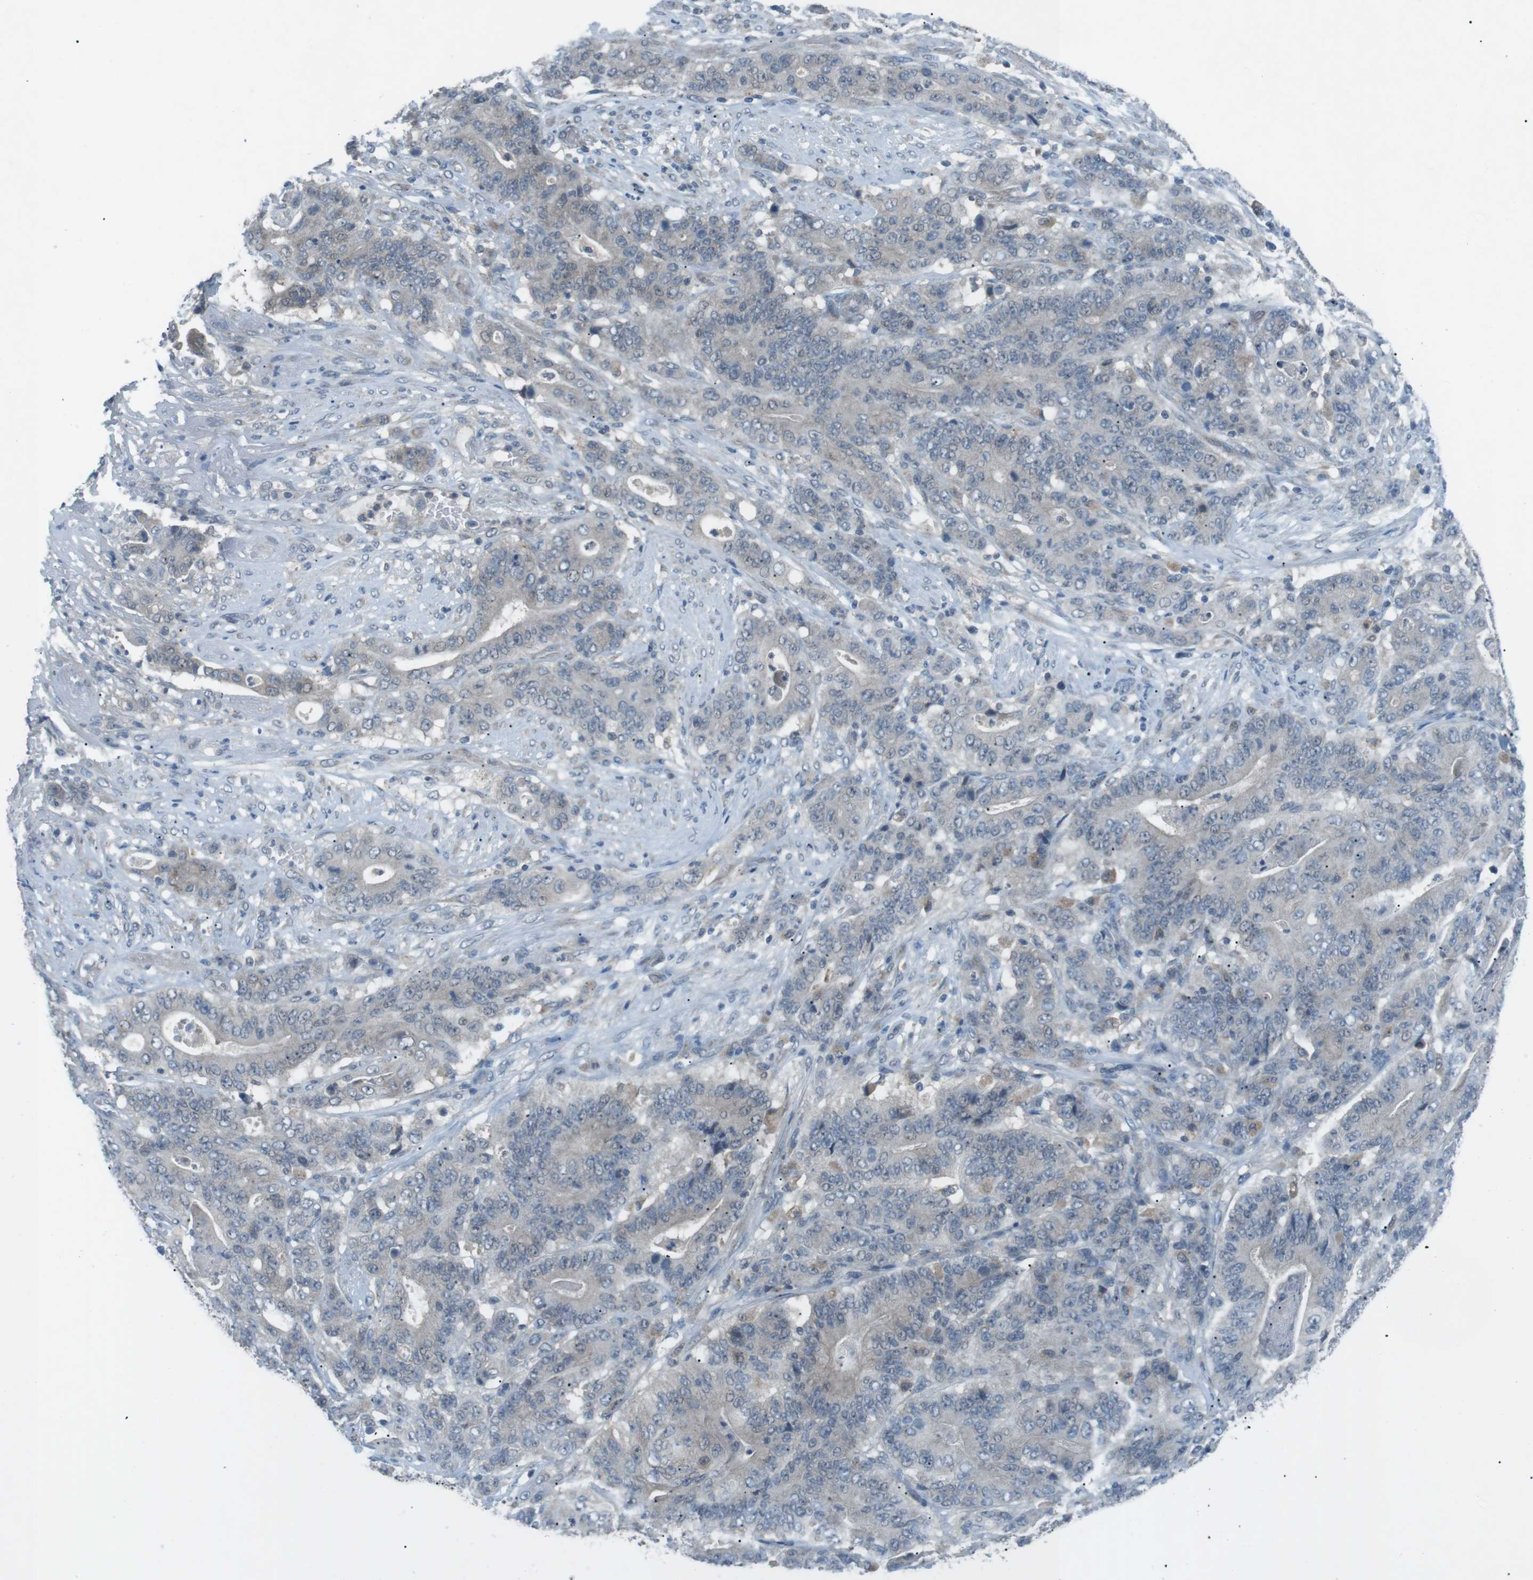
{"staining": {"intensity": "negative", "quantity": "none", "location": "none"}, "tissue": "stomach cancer", "cell_type": "Tumor cells", "image_type": "cancer", "snomed": [{"axis": "morphology", "description": "Adenocarcinoma, NOS"}, {"axis": "topography", "description": "Stomach"}], "caption": "This is an immunohistochemistry histopathology image of adenocarcinoma (stomach). There is no staining in tumor cells.", "gene": "FCRLA", "patient": {"sex": "female", "age": 73}}